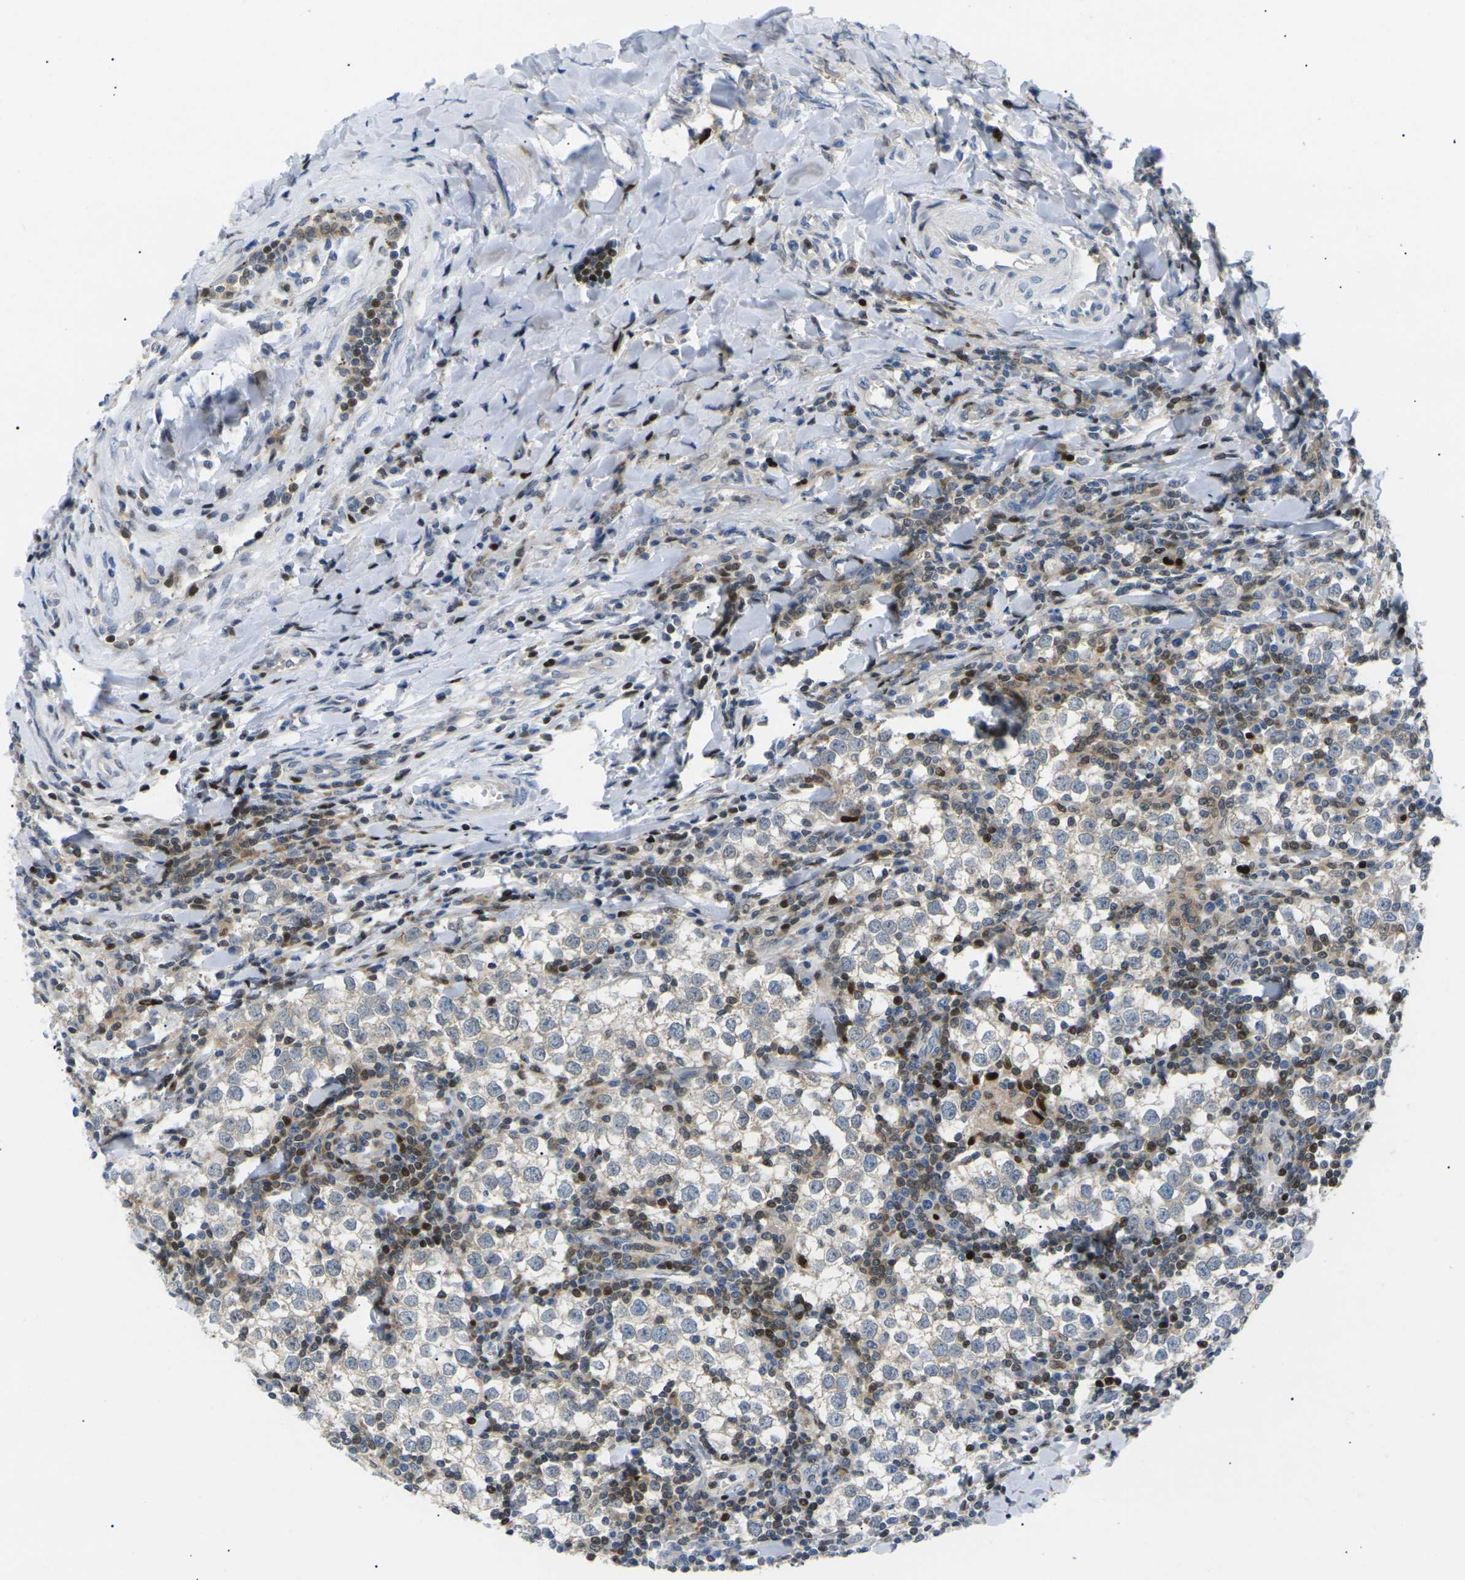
{"staining": {"intensity": "weak", "quantity": "25%-75%", "location": "cytoplasmic/membranous"}, "tissue": "testis cancer", "cell_type": "Tumor cells", "image_type": "cancer", "snomed": [{"axis": "morphology", "description": "Seminoma, NOS"}, {"axis": "morphology", "description": "Carcinoma, Embryonal, NOS"}, {"axis": "topography", "description": "Testis"}], "caption": "Protein staining of testis seminoma tissue reveals weak cytoplasmic/membranous staining in about 25%-75% of tumor cells. (DAB (3,3'-diaminobenzidine) = brown stain, brightfield microscopy at high magnification).", "gene": "RPS6KA3", "patient": {"sex": "male", "age": 36}}